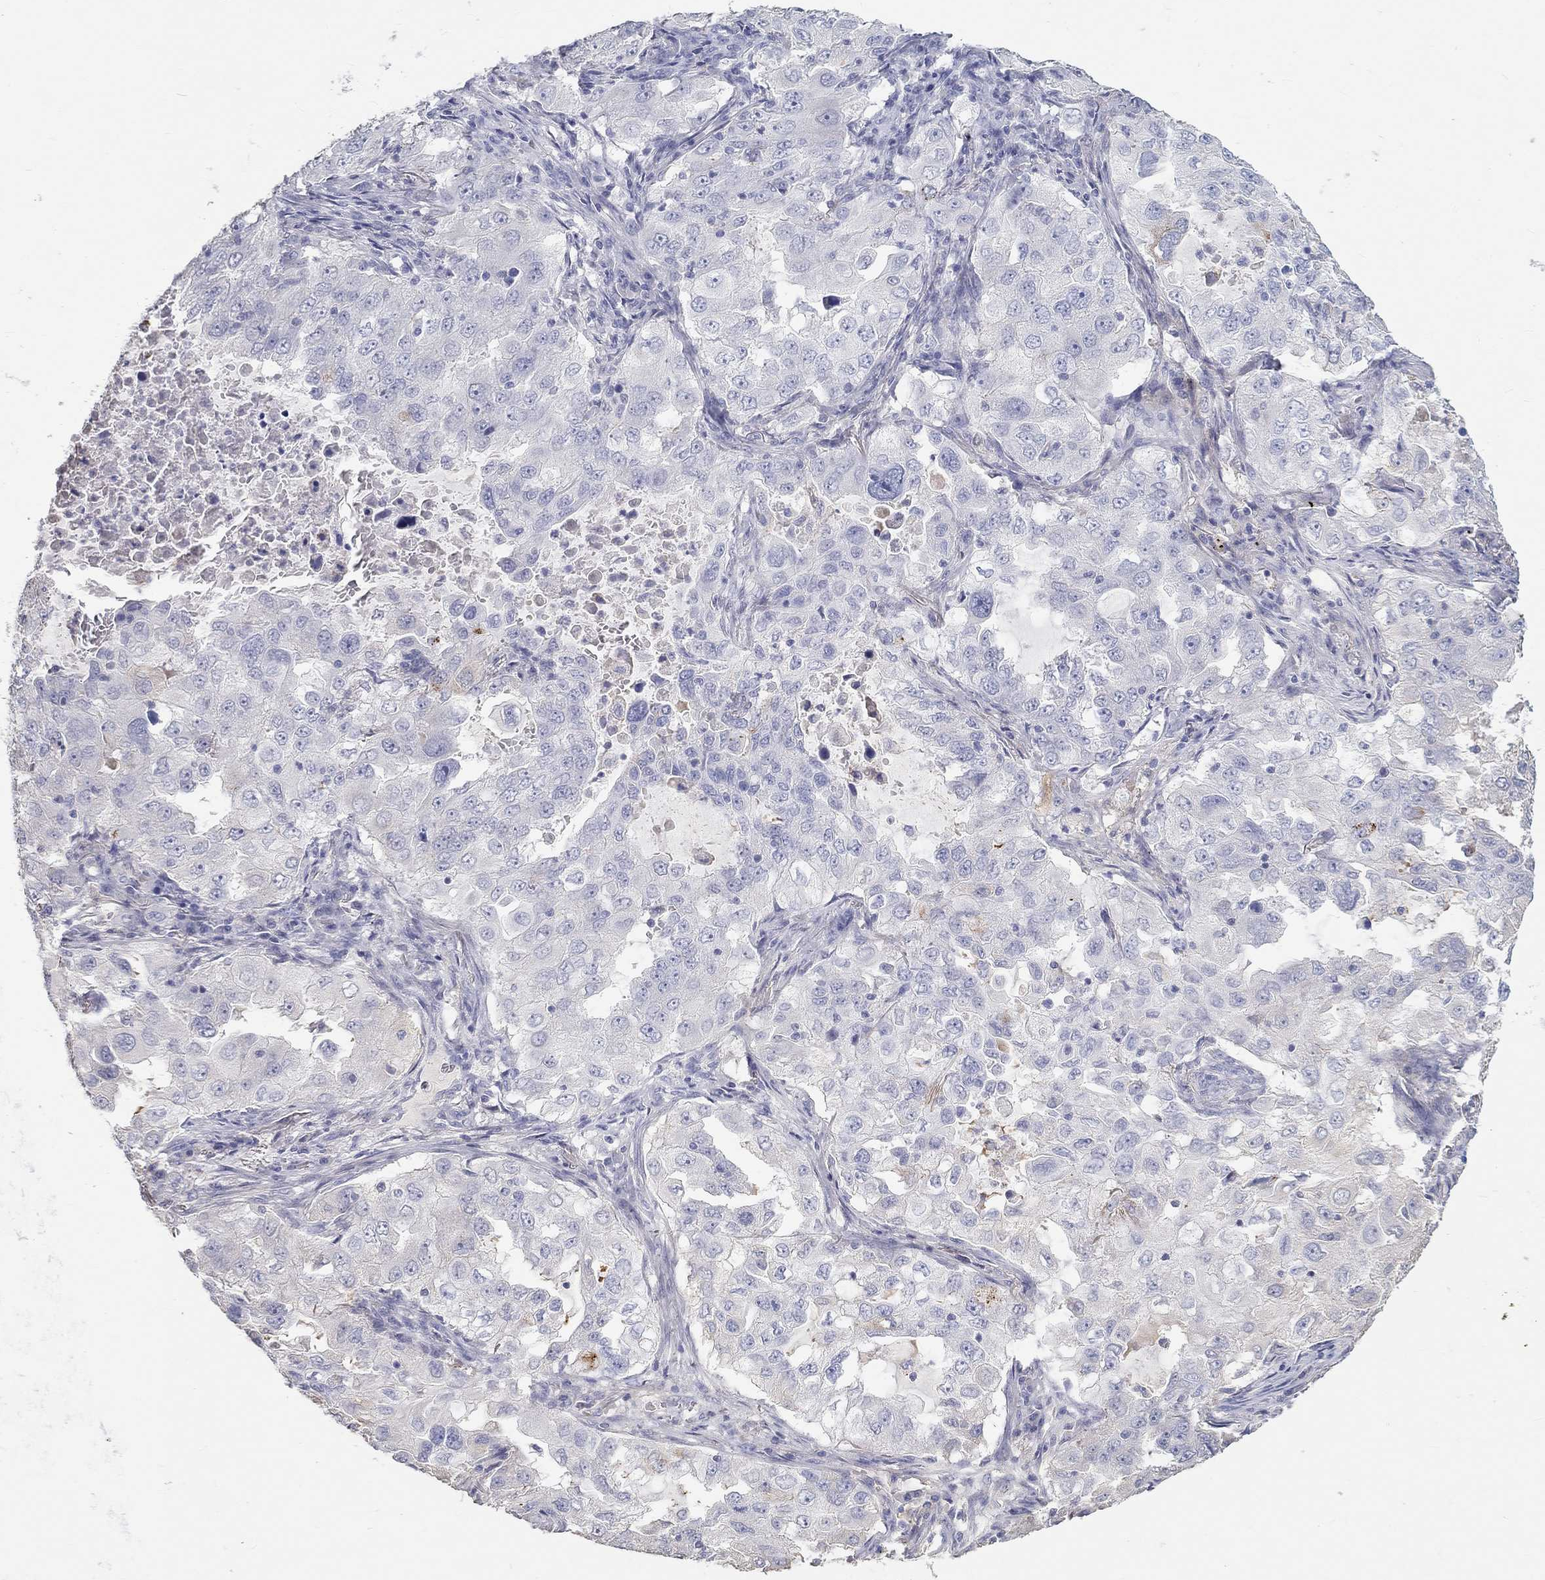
{"staining": {"intensity": "weak", "quantity": "<25%", "location": "cytoplasmic/membranous"}, "tissue": "lung cancer", "cell_type": "Tumor cells", "image_type": "cancer", "snomed": [{"axis": "morphology", "description": "Adenocarcinoma, NOS"}, {"axis": "topography", "description": "Lung"}], "caption": "Immunohistochemical staining of adenocarcinoma (lung) demonstrates no significant expression in tumor cells.", "gene": "FGF2", "patient": {"sex": "female", "age": 61}}